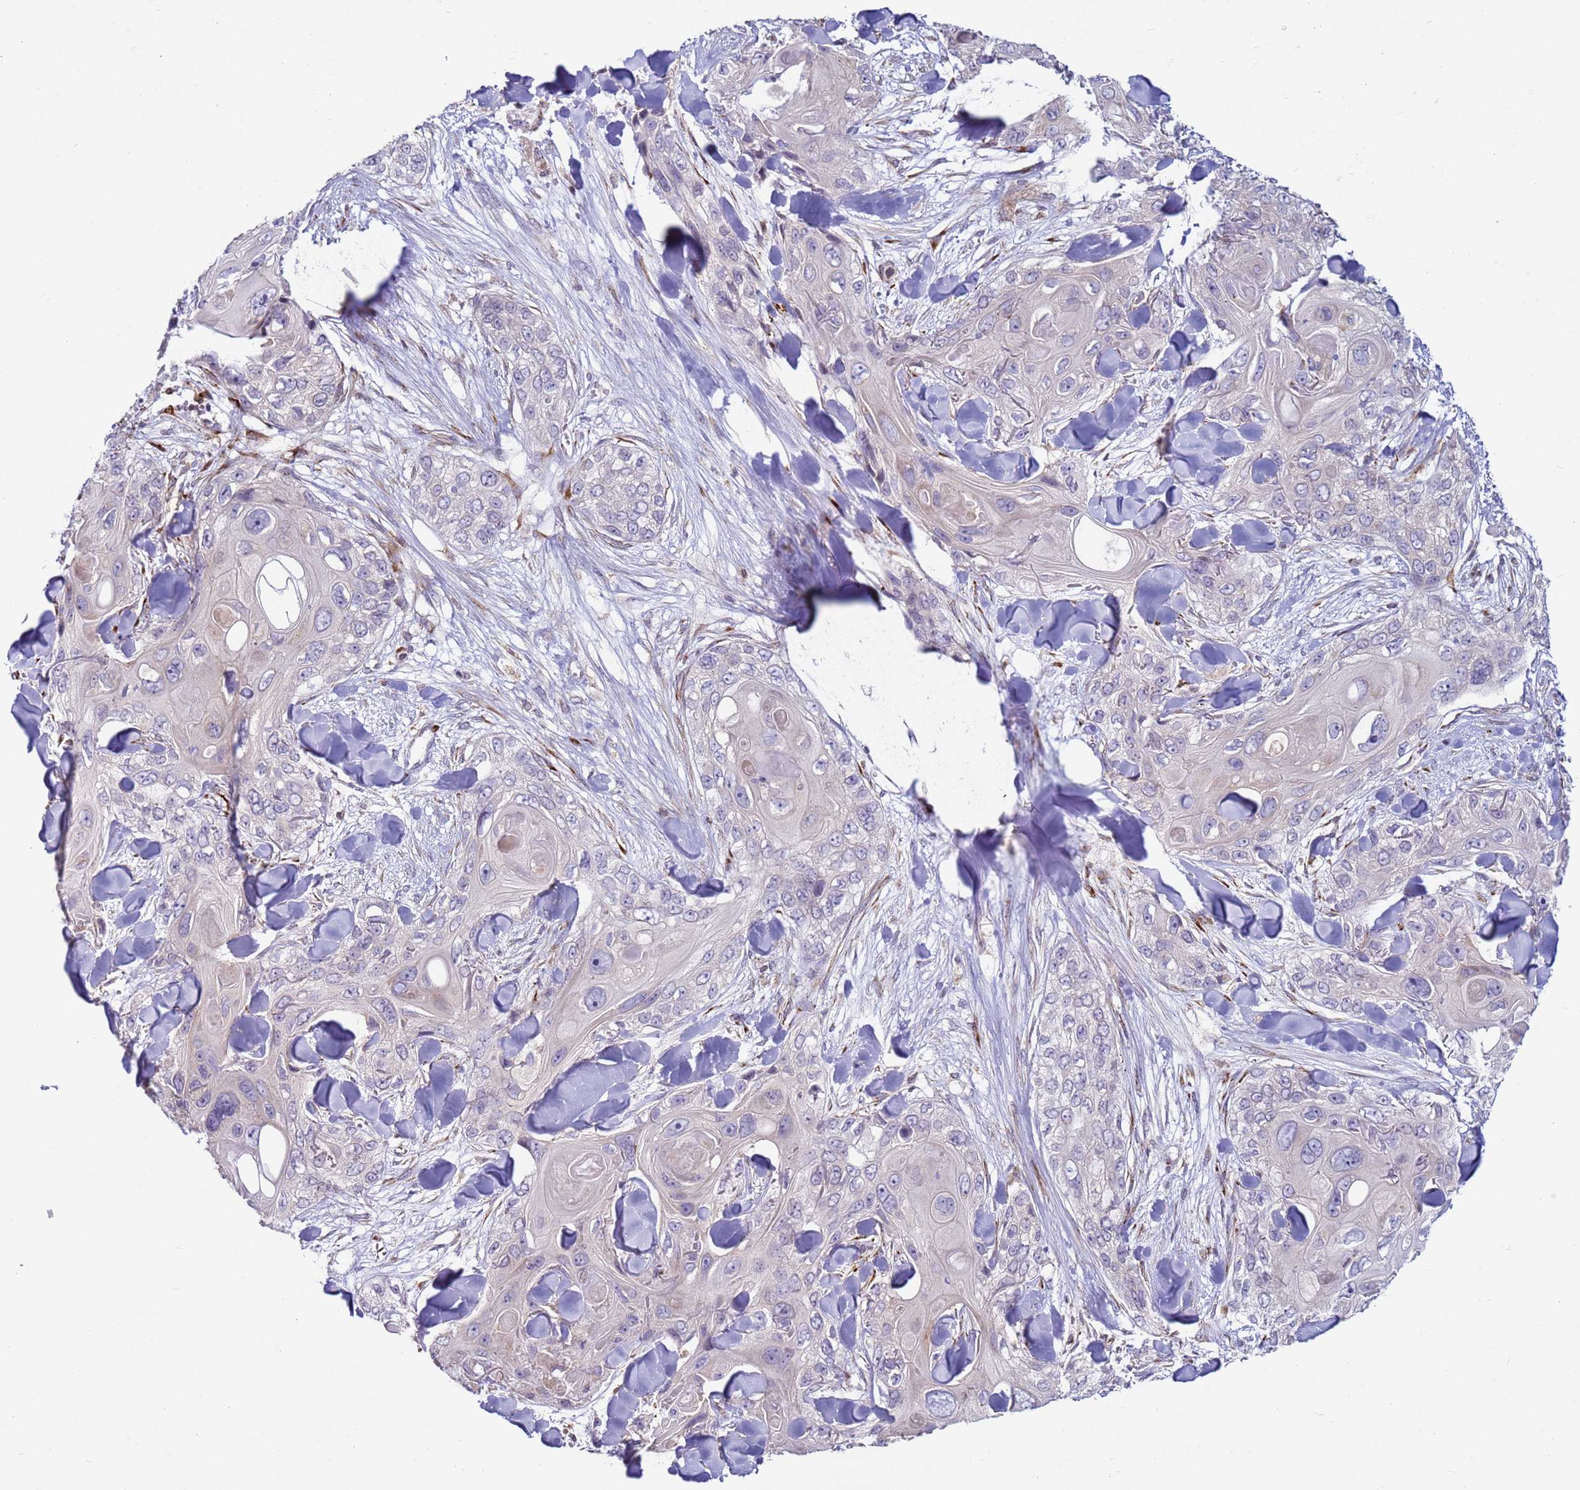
{"staining": {"intensity": "negative", "quantity": "none", "location": "none"}, "tissue": "skin cancer", "cell_type": "Tumor cells", "image_type": "cancer", "snomed": [{"axis": "morphology", "description": "Normal tissue, NOS"}, {"axis": "morphology", "description": "Squamous cell carcinoma, NOS"}, {"axis": "topography", "description": "Skin"}], "caption": "This micrograph is of skin cancer stained with IHC to label a protein in brown with the nuclei are counter-stained blue. There is no expression in tumor cells.", "gene": "SNAPC4", "patient": {"sex": "male", "age": 72}}